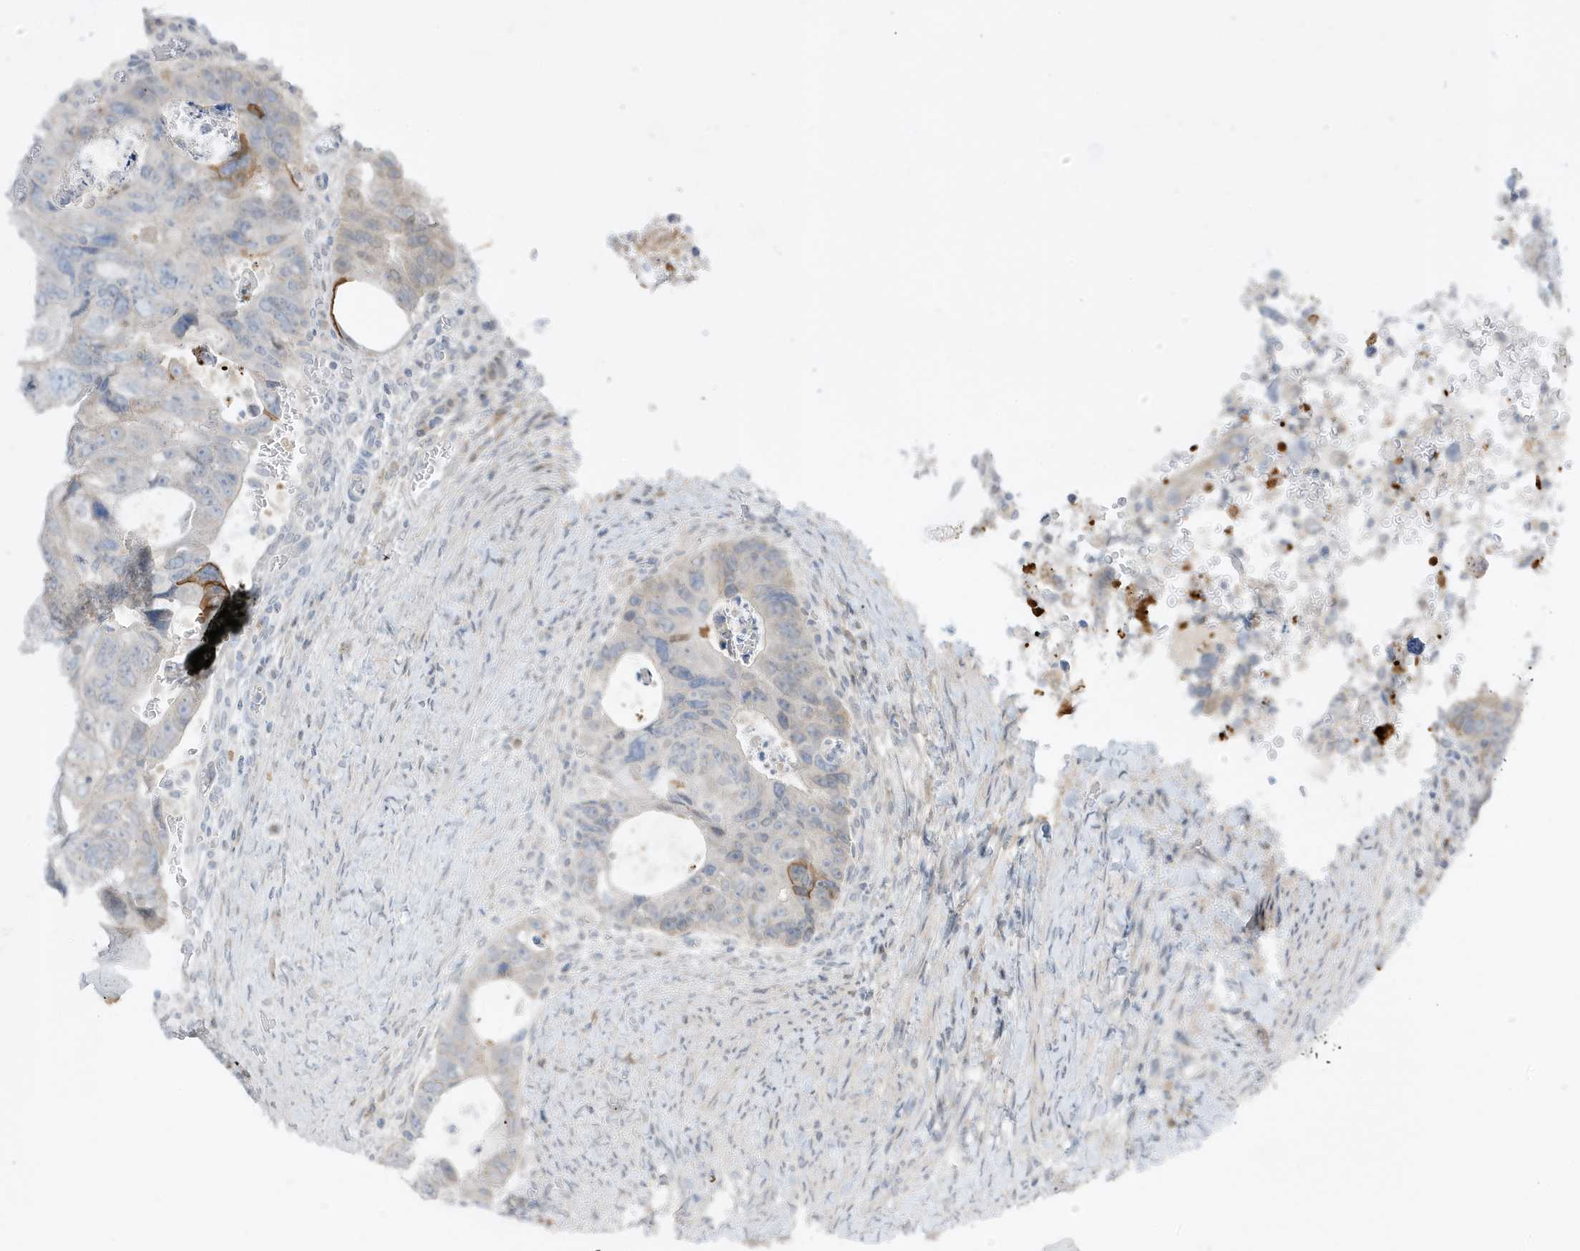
{"staining": {"intensity": "strong", "quantity": "<25%", "location": "cytoplasmic/membranous"}, "tissue": "colorectal cancer", "cell_type": "Tumor cells", "image_type": "cancer", "snomed": [{"axis": "morphology", "description": "Adenocarcinoma, NOS"}, {"axis": "topography", "description": "Rectum"}], "caption": "A histopathology image of human colorectal cancer stained for a protein displays strong cytoplasmic/membranous brown staining in tumor cells.", "gene": "FNDC1", "patient": {"sex": "male", "age": 59}}